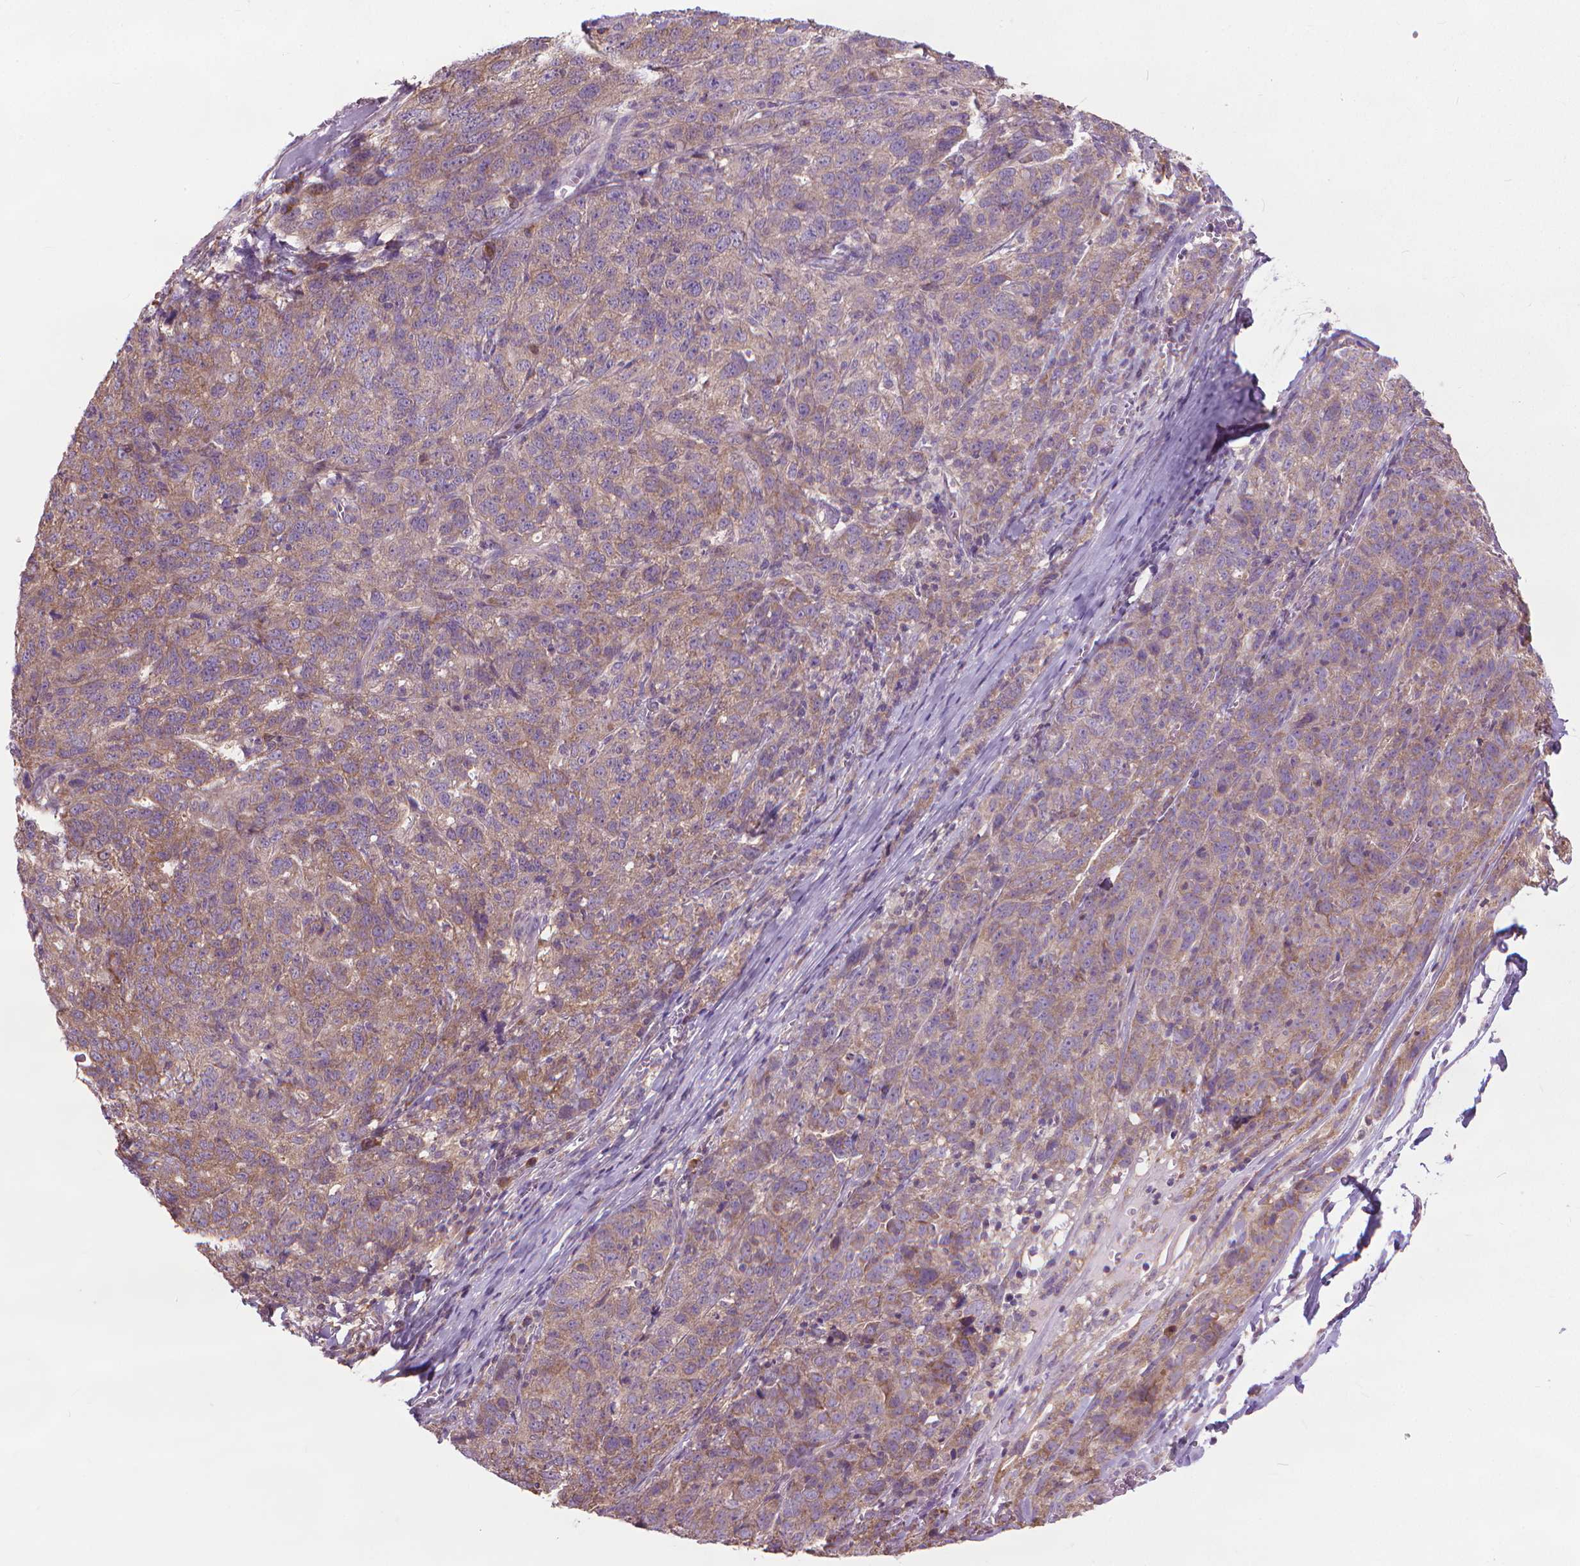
{"staining": {"intensity": "weak", "quantity": "25%-75%", "location": "cytoplasmic/membranous"}, "tissue": "ovarian cancer", "cell_type": "Tumor cells", "image_type": "cancer", "snomed": [{"axis": "morphology", "description": "Cystadenocarcinoma, serous, NOS"}, {"axis": "topography", "description": "Ovary"}], "caption": "Weak cytoplasmic/membranous protein staining is appreciated in approximately 25%-75% of tumor cells in serous cystadenocarcinoma (ovarian).", "gene": "NUDT1", "patient": {"sex": "female", "age": 71}}